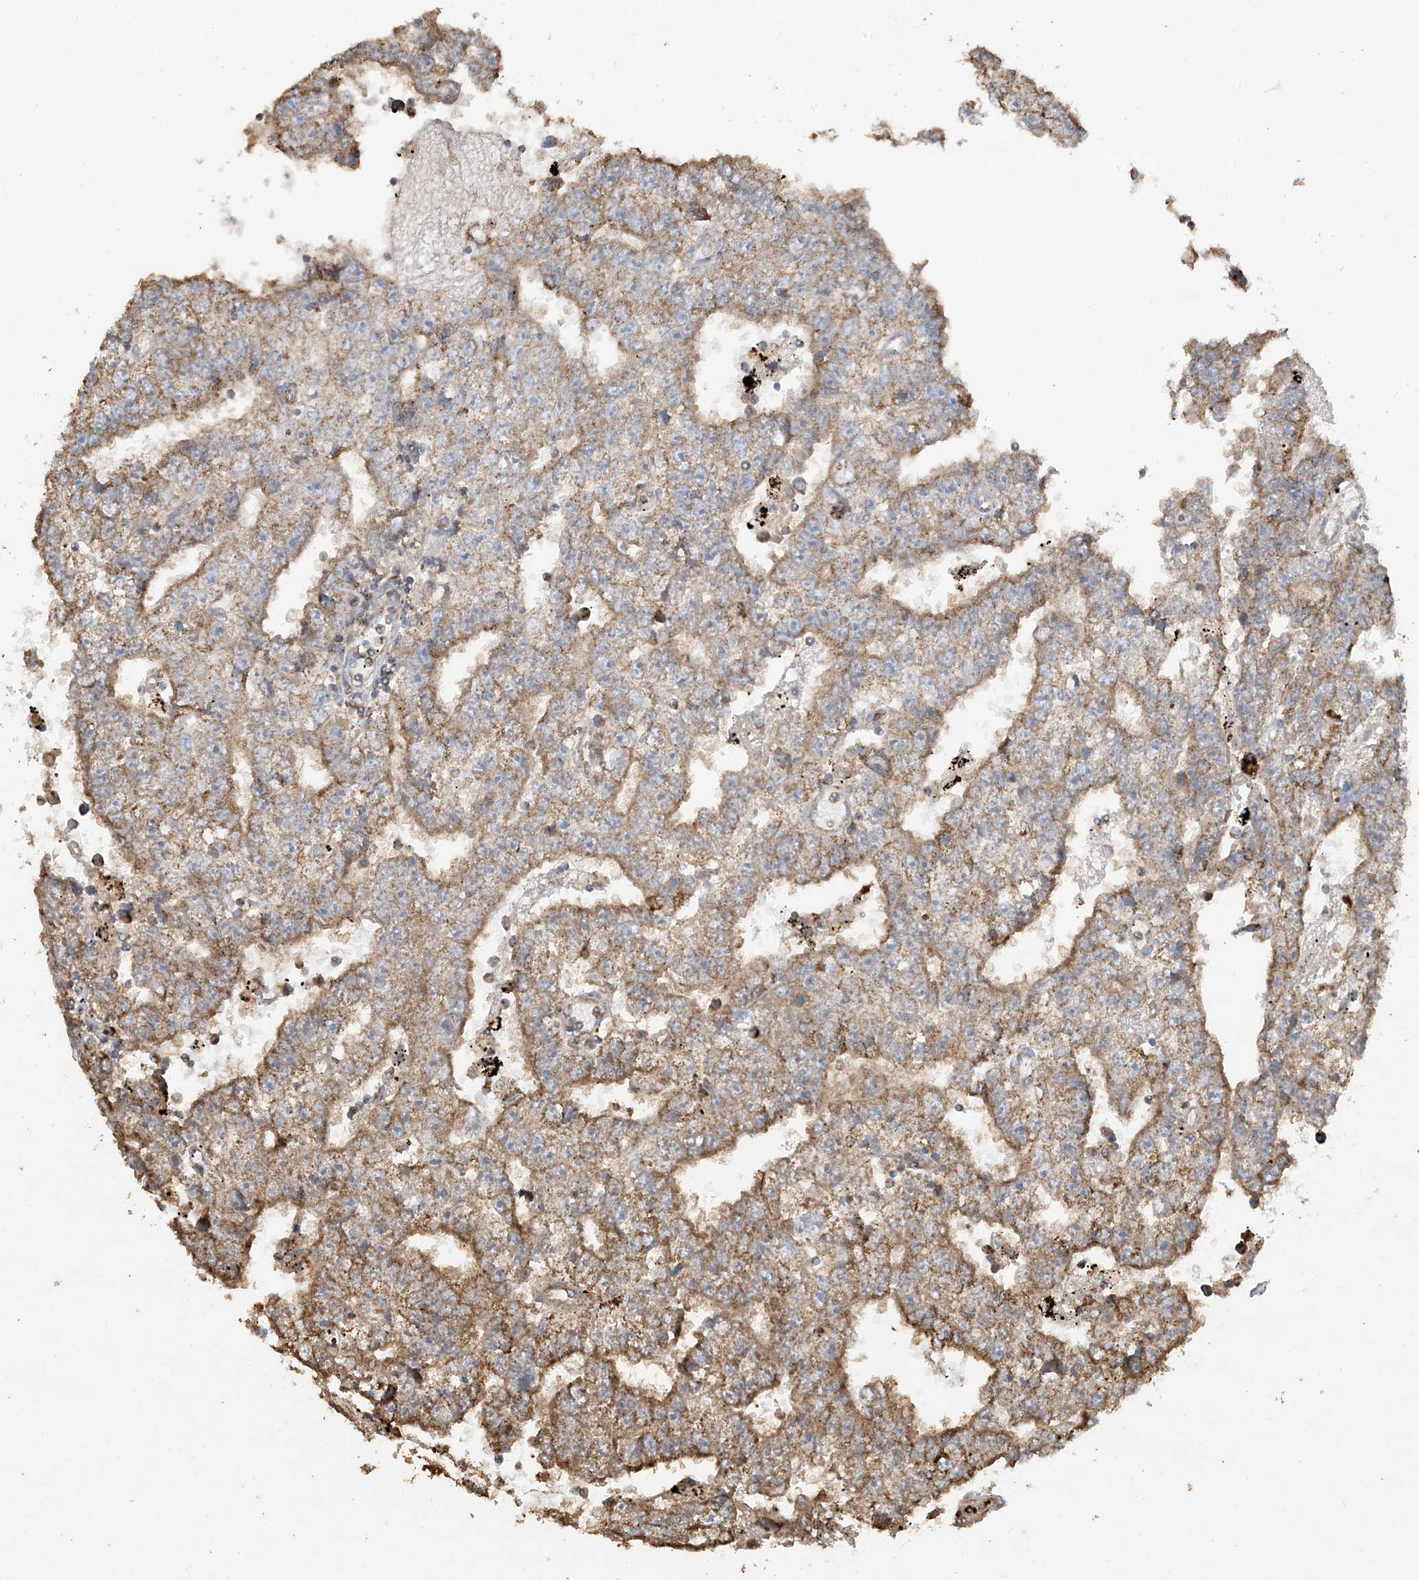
{"staining": {"intensity": "moderate", "quantity": ">75%", "location": "cytoplasmic/membranous"}, "tissue": "testis cancer", "cell_type": "Tumor cells", "image_type": "cancer", "snomed": [{"axis": "morphology", "description": "Carcinoma, Embryonal, NOS"}, {"axis": "topography", "description": "Testis"}], "caption": "Moderate cytoplasmic/membranous protein staining is seen in approximately >75% of tumor cells in testis embryonal carcinoma. The protein is shown in brown color, while the nuclei are stained blue.", "gene": "AGA", "patient": {"sex": "male", "age": 25}}